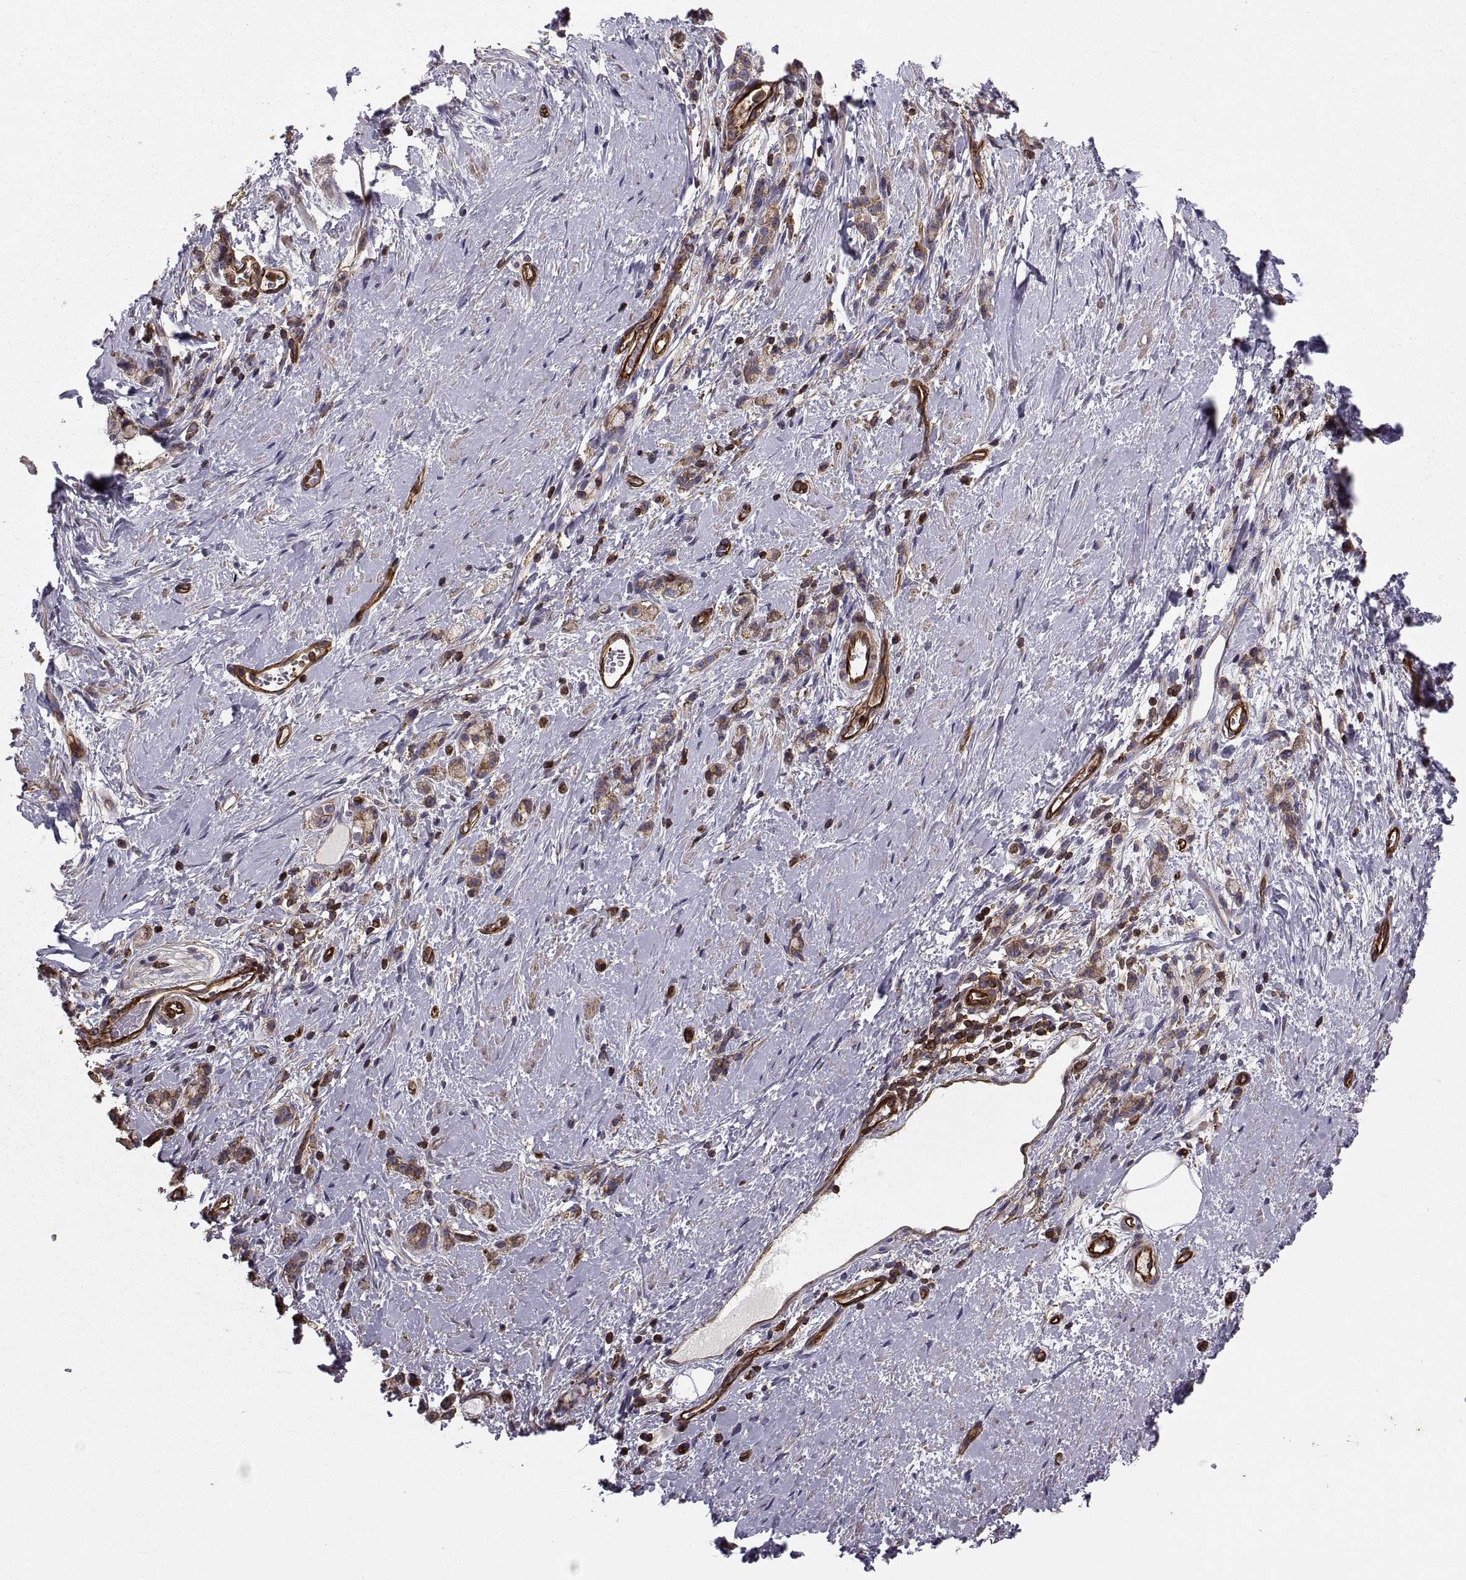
{"staining": {"intensity": "moderate", "quantity": ">75%", "location": "cytoplasmic/membranous"}, "tissue": "stomach cancer", "cell_type": "Tumor cells", "image_type": "cancer", "snomed": [{"axis": "morphology", "description": "Adenocarcinoma, NOS"}, {"axis": "topography", "description": "Stomach"}], "caption": "IHC staining of adenocarcinoma (stomach), which displays medium levels of moderate cytoplasmic/membranous positivity in about >75% of tumor cells indicating moderate cytoplasmic/membranous protein expression. The staining was performed using DAB (brown) for protein detection and nuclei were counterstained in hematoxylin (blue).", "gene": "MYH9", "patient": {"sex": "male", "age": 58}}